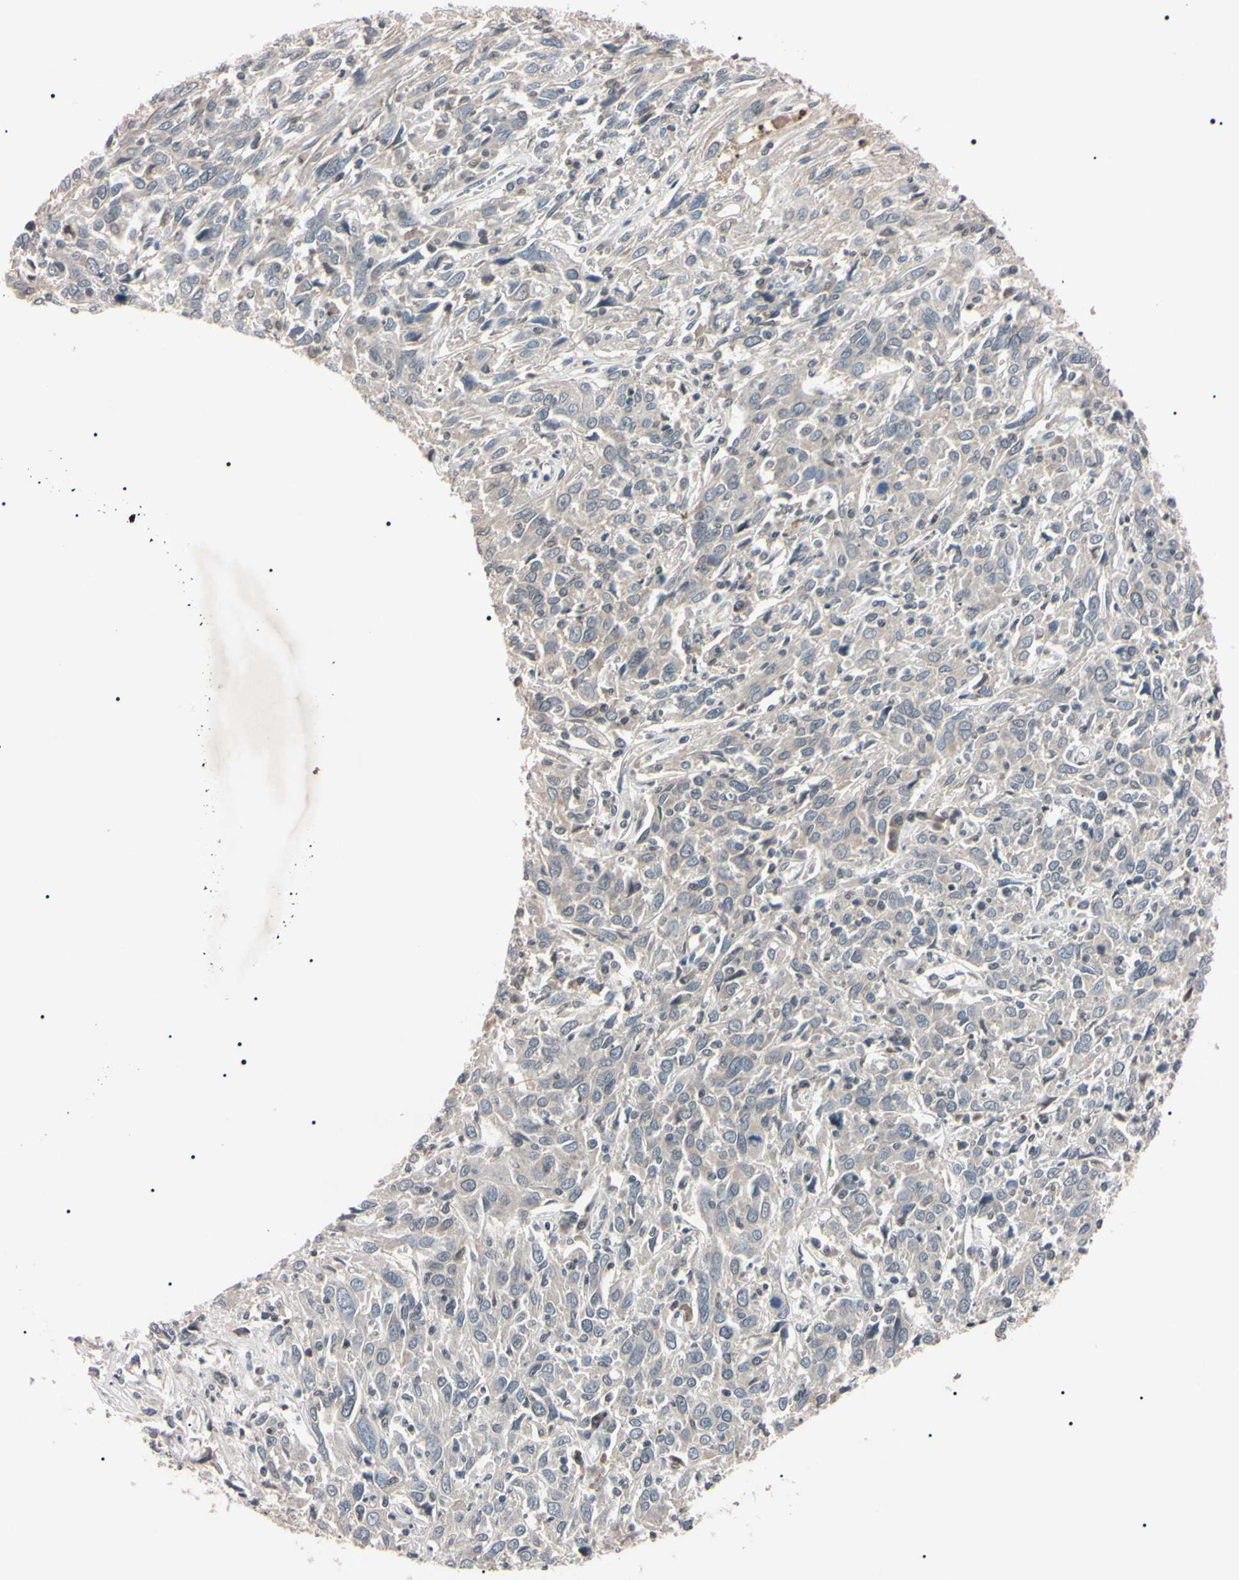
{"staining": {"intensity": "negative", "quantity": "none", "location": "none"}, "tissue": "cervical cancer", "cell_type": "Tumor cells", "image_type": "cancer", "snomed": [{"axis": "morphology", "description": "Squamous cell carcinoma, NOS"}, {"axis": "topography", "description": "Cervix"}], "caption": "IHC micrograph of neoplastic tissue: human cervical cancer (squamous cell carcinoma) stained with DAB (3,3'-diaminobenzidine) reveals no significant protein positivity in tumor cells. (DAB (3,3'-diaminobenzidine) immunohistochemistry, high magnification).", "gene": "YY1", "patient": {"sex": "female", "age": 46}}